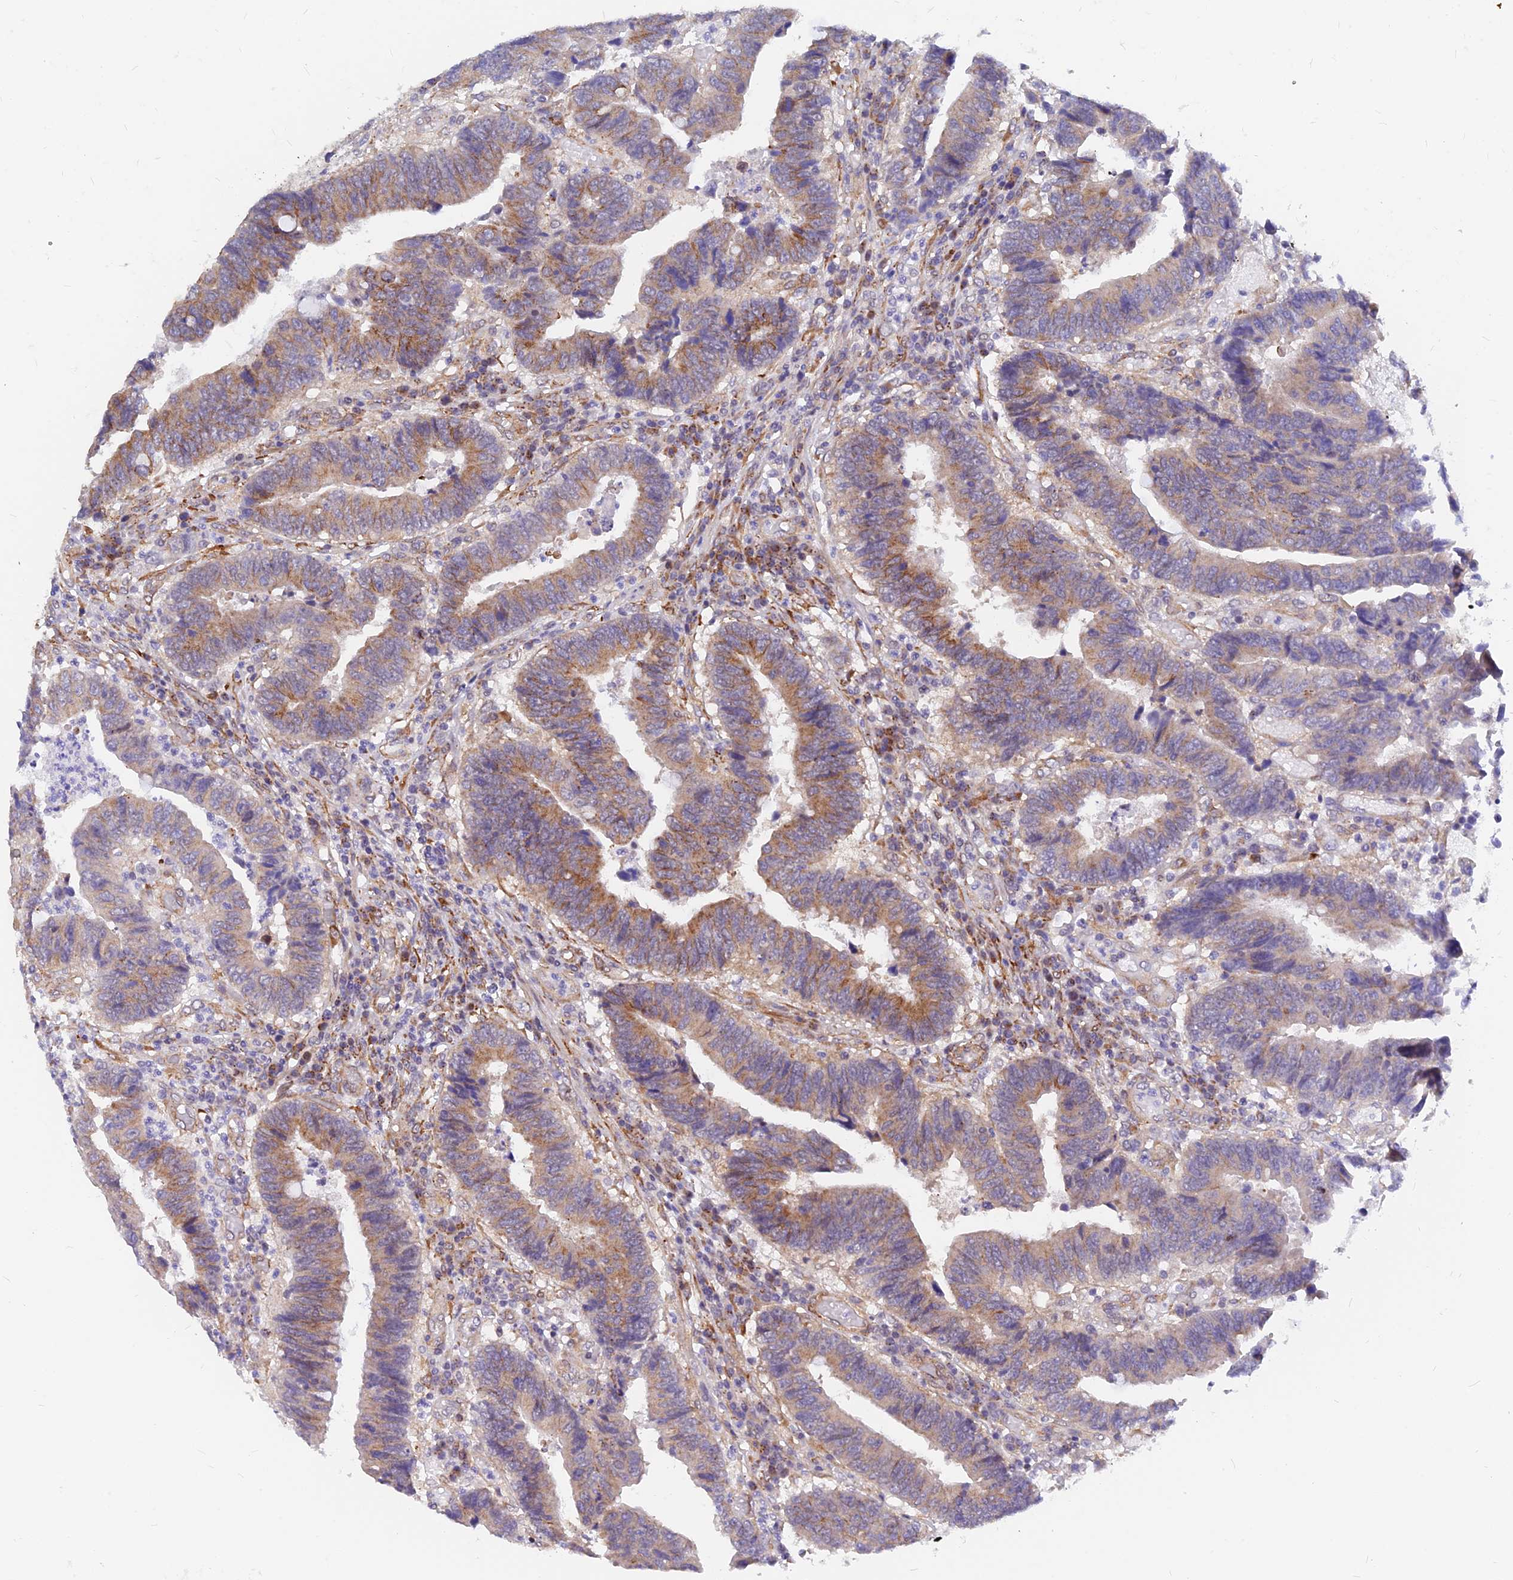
{"staining": {"intensity": "moderate", "quantity": "25%-75%", "location": "cytoplasmic/membranous"}, "tissue": "colorectal cancer", "cell_type": "Tumor cells", "image_type": "cancer", "snomed": [{"axis": "morphology", "description": "Adenocarcinoma, NOS"}, {"axis": "topography", "description": "Rectum"}], "caption": "Approximately 25%-75% of tumor cells in colorectal cancer show moderate cytoplasmic/membranous protein positivity as visualized by brown immunohistochemical staining.", "gene": "VSTM2L", "patient": {"sex": "male", "age": 84}}